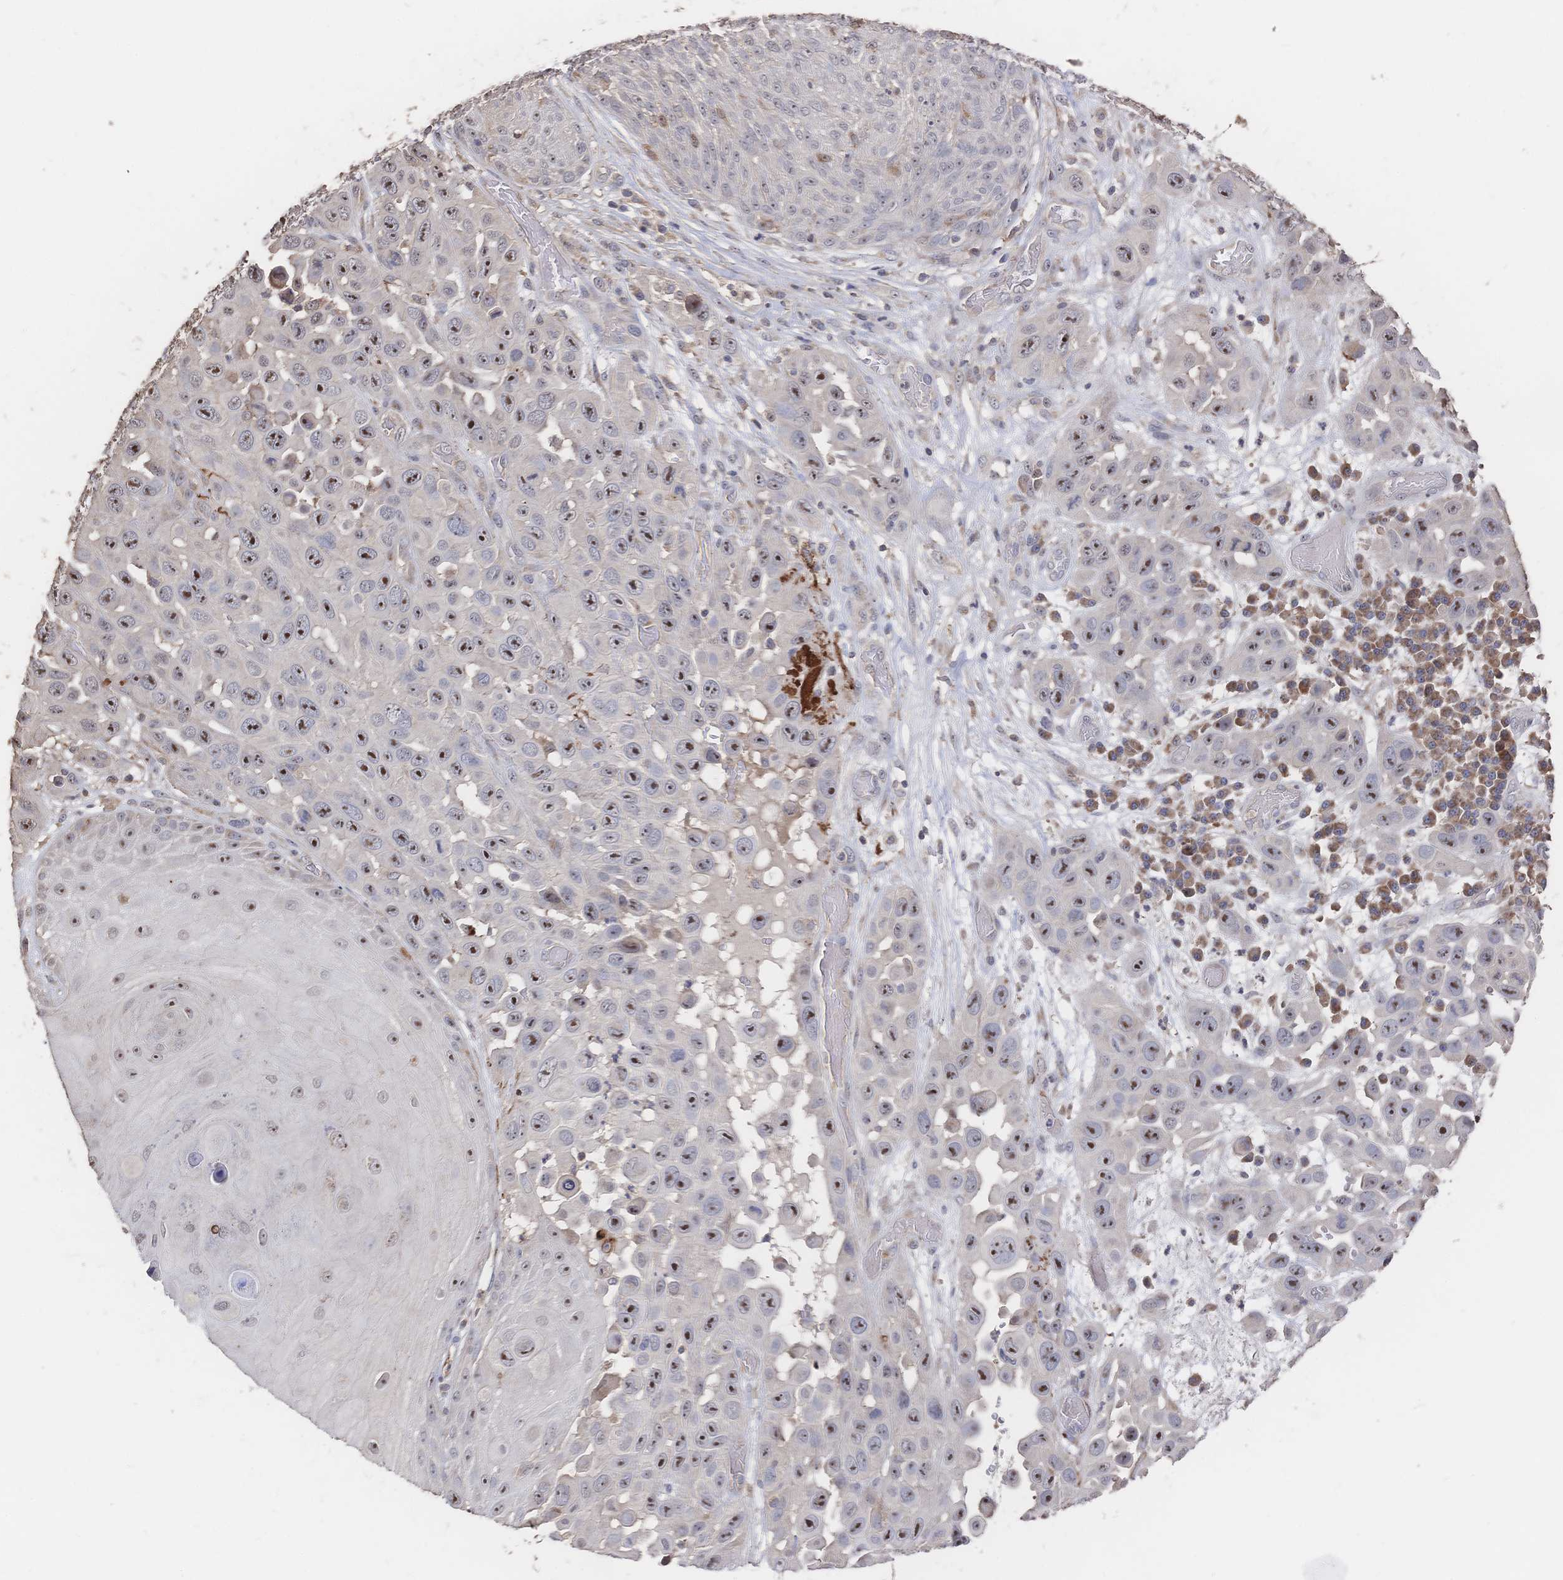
{"staining": {"intensity": "moderate", "quantity": ">75%", "location": "nuclear"}, "tissue": "skin cancer", "cell_type": "Tumor cells", "image_type": "cancer", "snomed": [{"axis": "morphology", "description": "Squamous cell carcinoma, NOS"}, {"axis": "topography", "description": "Skin"}], "caption": "There is medium levels of moderate nuclear staining in tumor cells of squamous cell carcinoma (skin), as demonstrated by immunohistochemical staining (brown color).", "gene": "DNAJA4", "patient": {"sex": "male", "age": 81}}